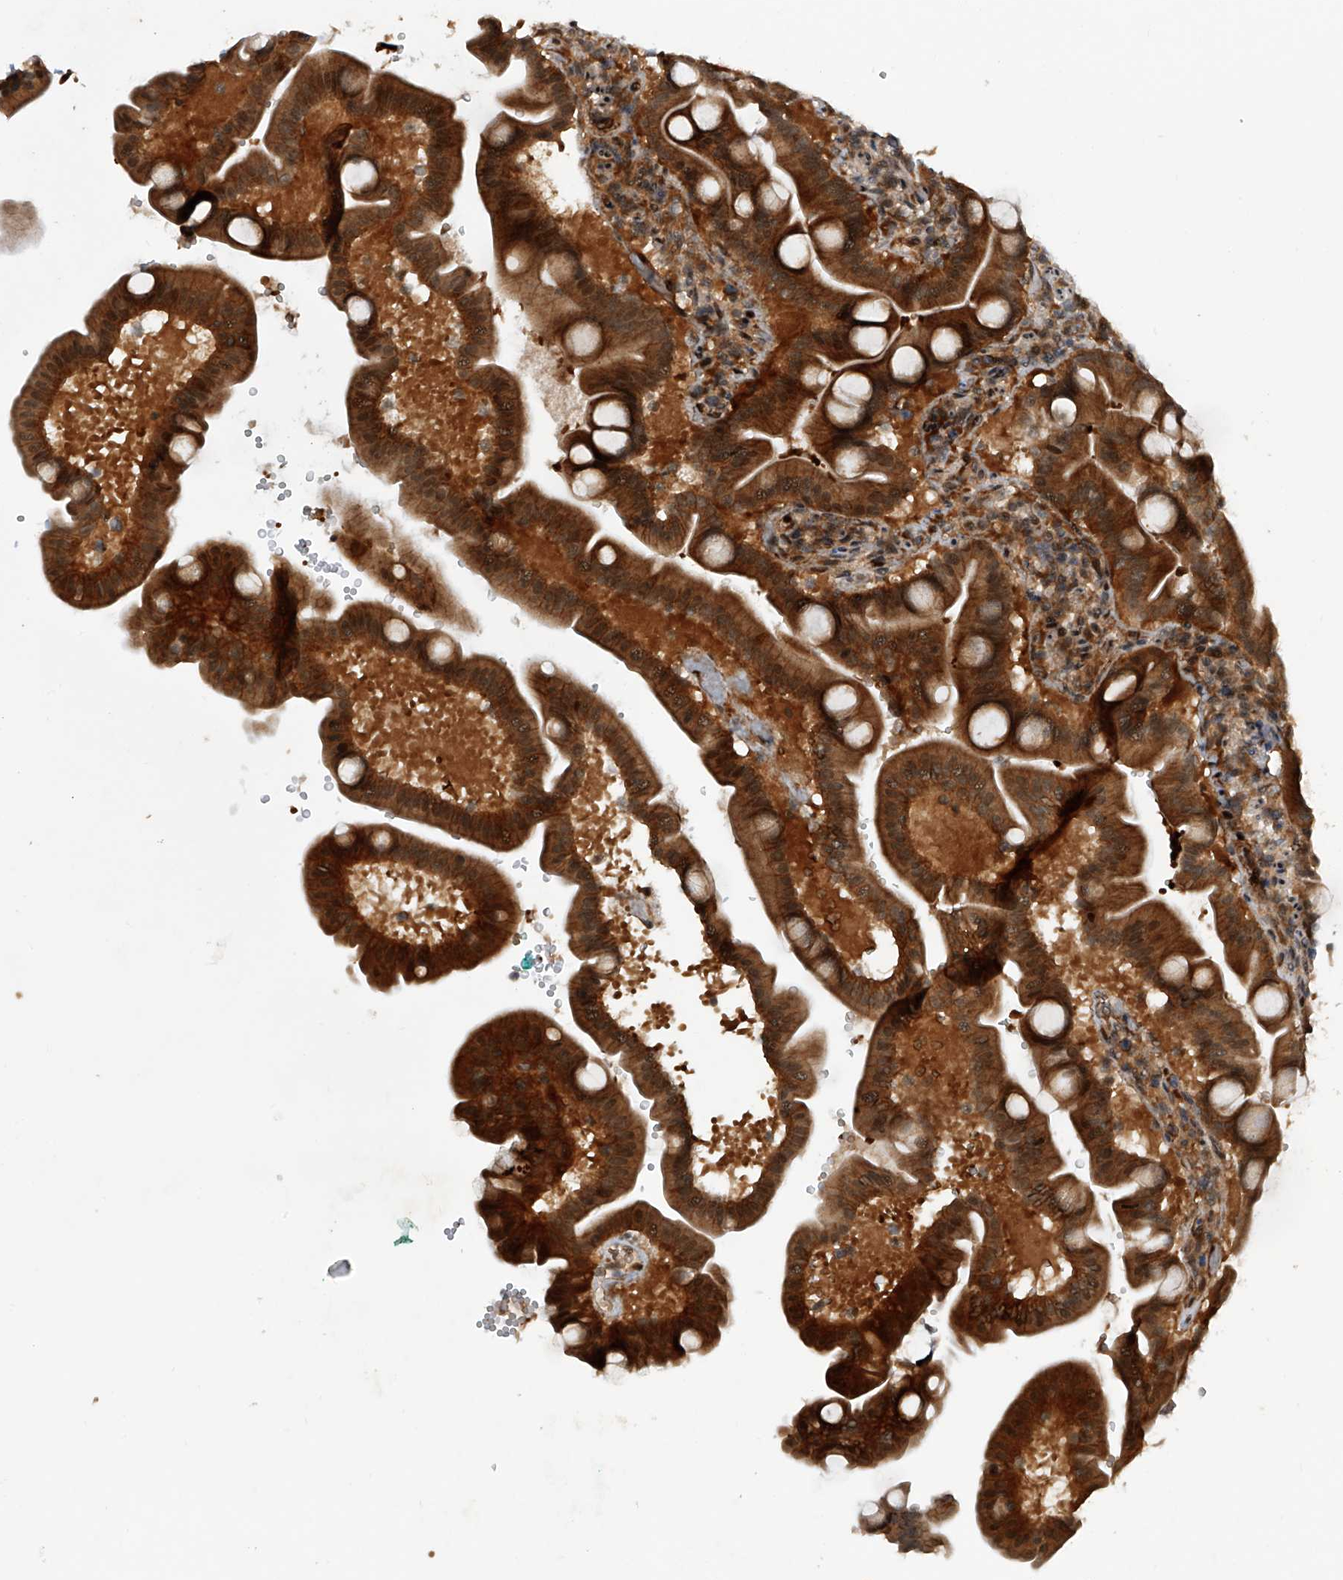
{"staining": {"intensity": "strong", "quantity": ">75%", "location": "cytoplasmic/membranous,nuclear"}, "tissue": "duodenum", "cell_type": "Glandular cells", "image_type": "normal", "snomed": [{"axis": "morphology", "description": "Normal tissue, NOS"}, {"axis": "topography", "description": "Duodenum"}], "caption": "This histopathology image reveals immunohistochemistry (IHC) staining of unremarkable duodenum, with high strong cytoplasmic/membranous,nuclear expression in about >75% of glandular cells.", "gene": "RWDD2A", "patient": {"sex": "male", "age": 54}}